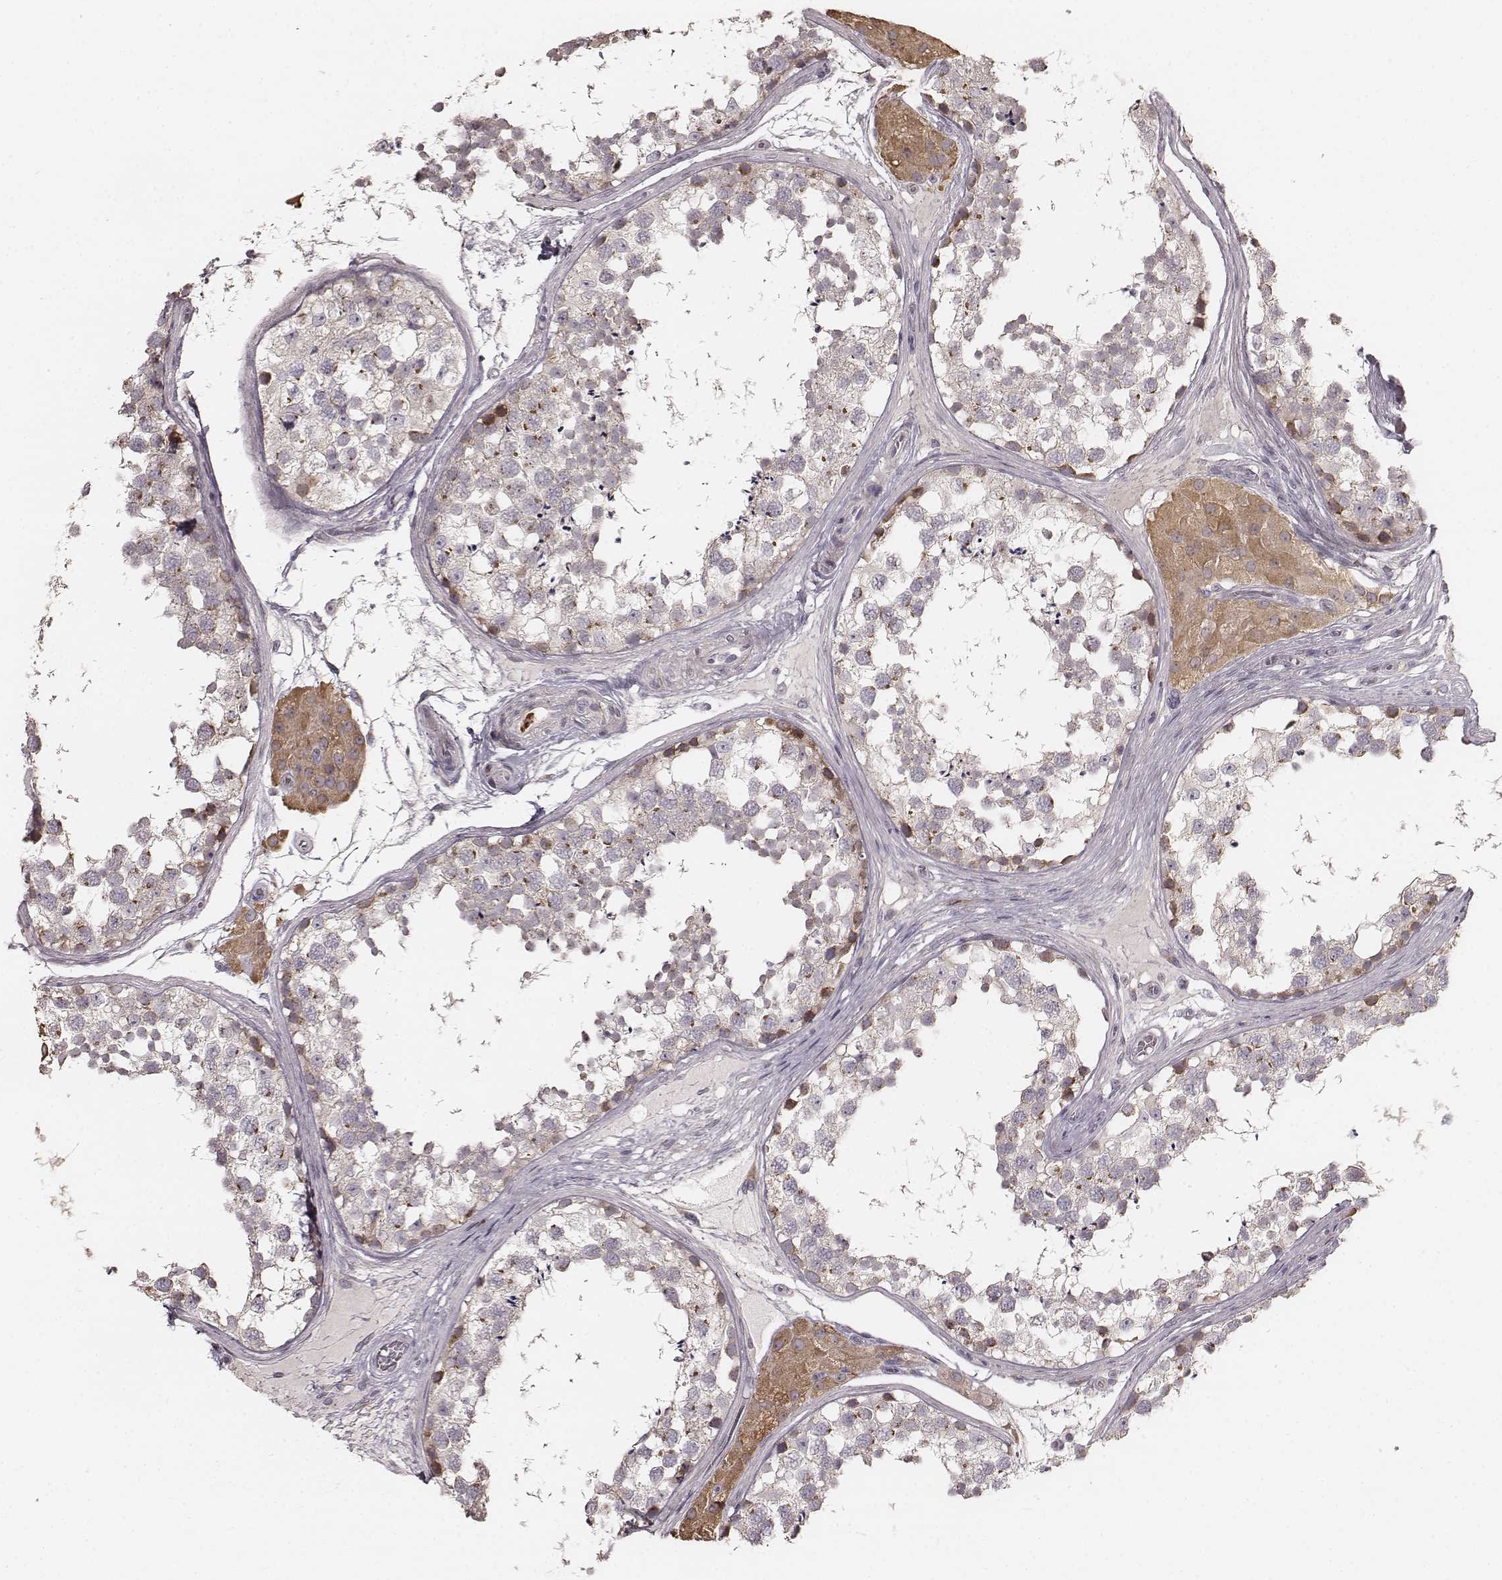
{"staining": {"intensity": "strong", "quantity": "<25%", "location": "cytoplasmic/membranous"}, "tissue": "testis", "cell_type": "Cells in seminiferous ducts", "image_type": "normal", "snomed": [{"axis": "morphology", "description": "Normal tissue, NOS"}, {"axis": "morphology", "description": "Seminoma, NOS"}, {"axis": "topography", "description": "Testis"}], "caption": "Testis stained with DAB immunohistochemistry (IHC) displays medium levels of strong cytoplasmic/membranous expression in about <25% of cells in seminiferous ducts. (brown staining indicates protein expression, while blue staining denotes nuclei).", "gene": "ABCA7", "patient": {"sex": "male", "age": 65}}